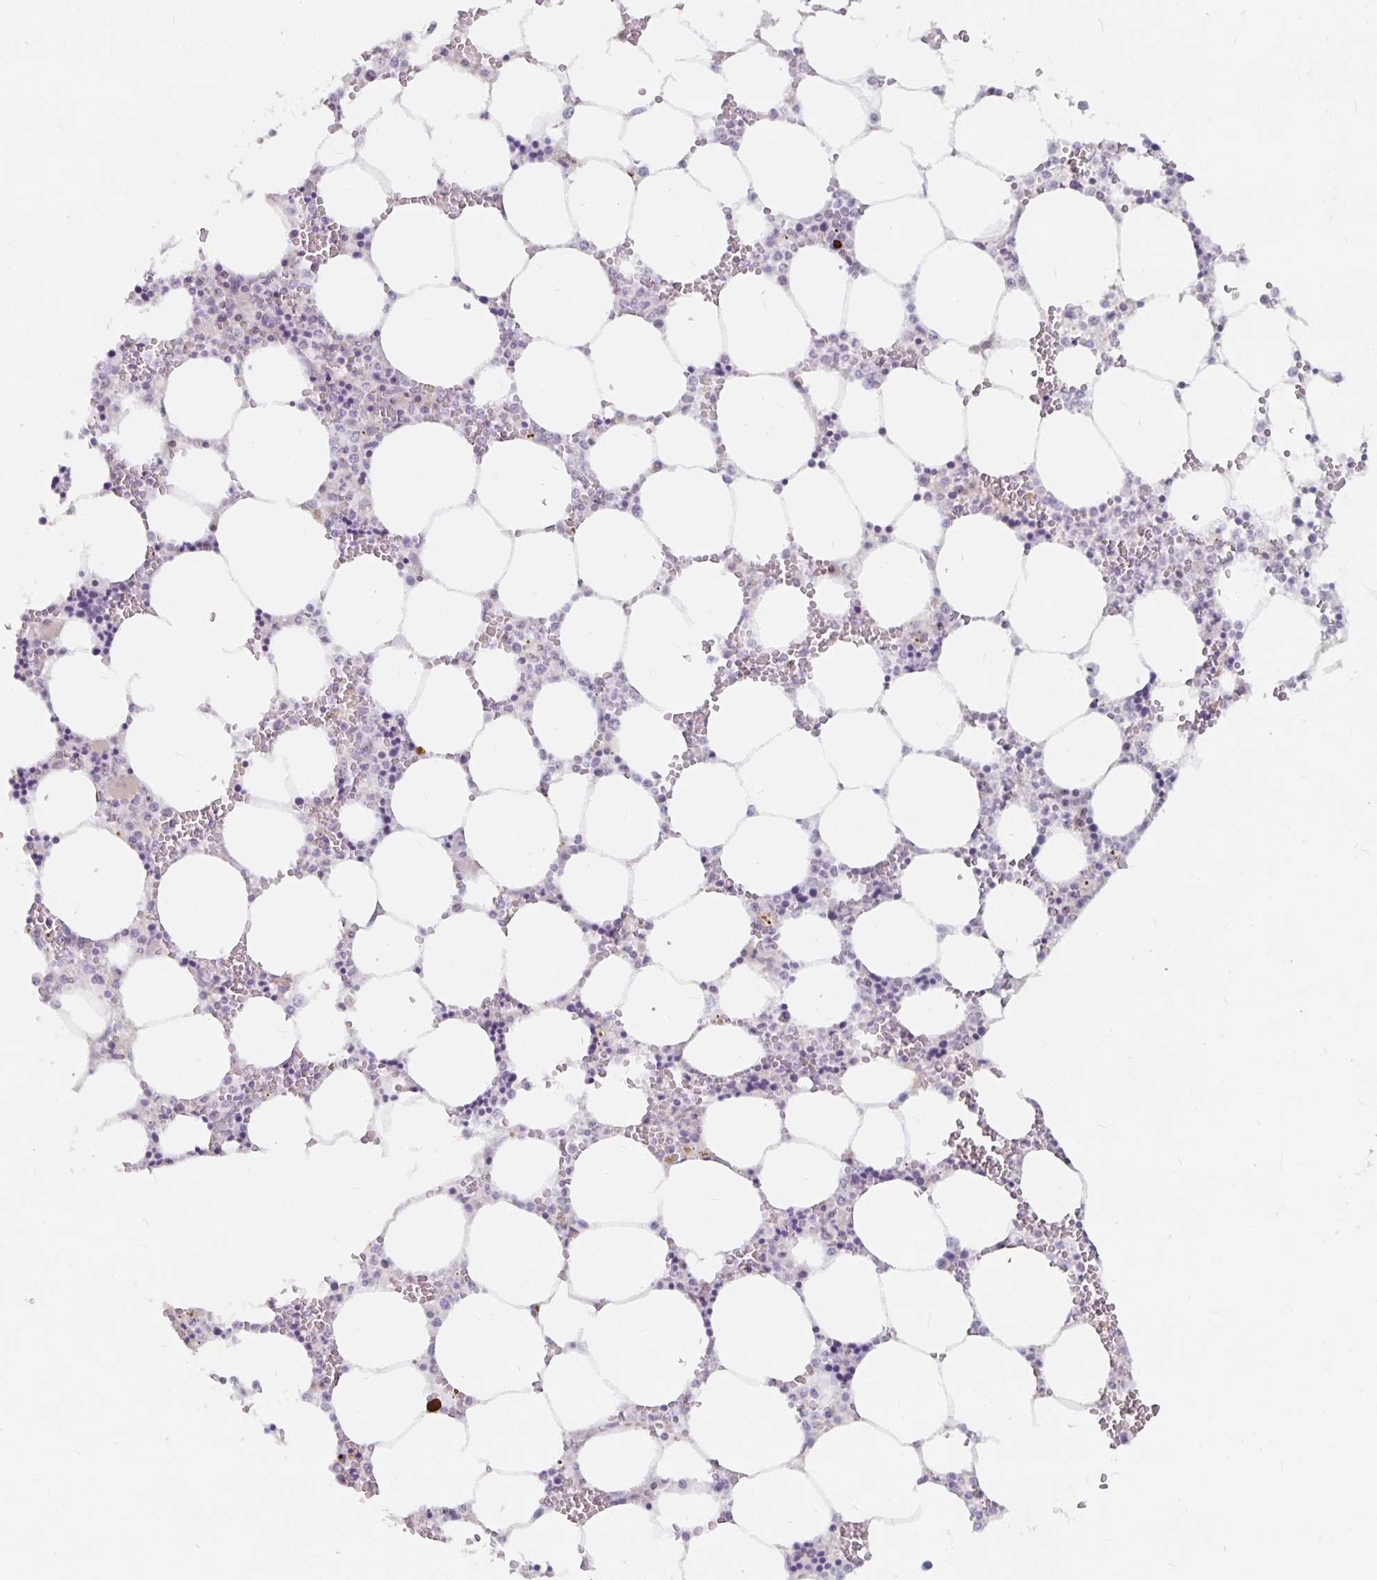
{"staining": {"intensity": "weak", "quantity": "<25%", "location": "nuclear"}, "tissue": "bone marrow", "cell_type": "Hematopoietic cells", "image_type": "normal", "snomed": [{"axis": "morphology", "description": "Normal tissue, NOS"}, {"axis": "topography", "description": "Bone marrow"}], "caption": "Hematopoietic cells show no significant positivity in unremarkable bone marrow.", "gene": "NUP85", "patient": {"sex": "male", "age": 64}}